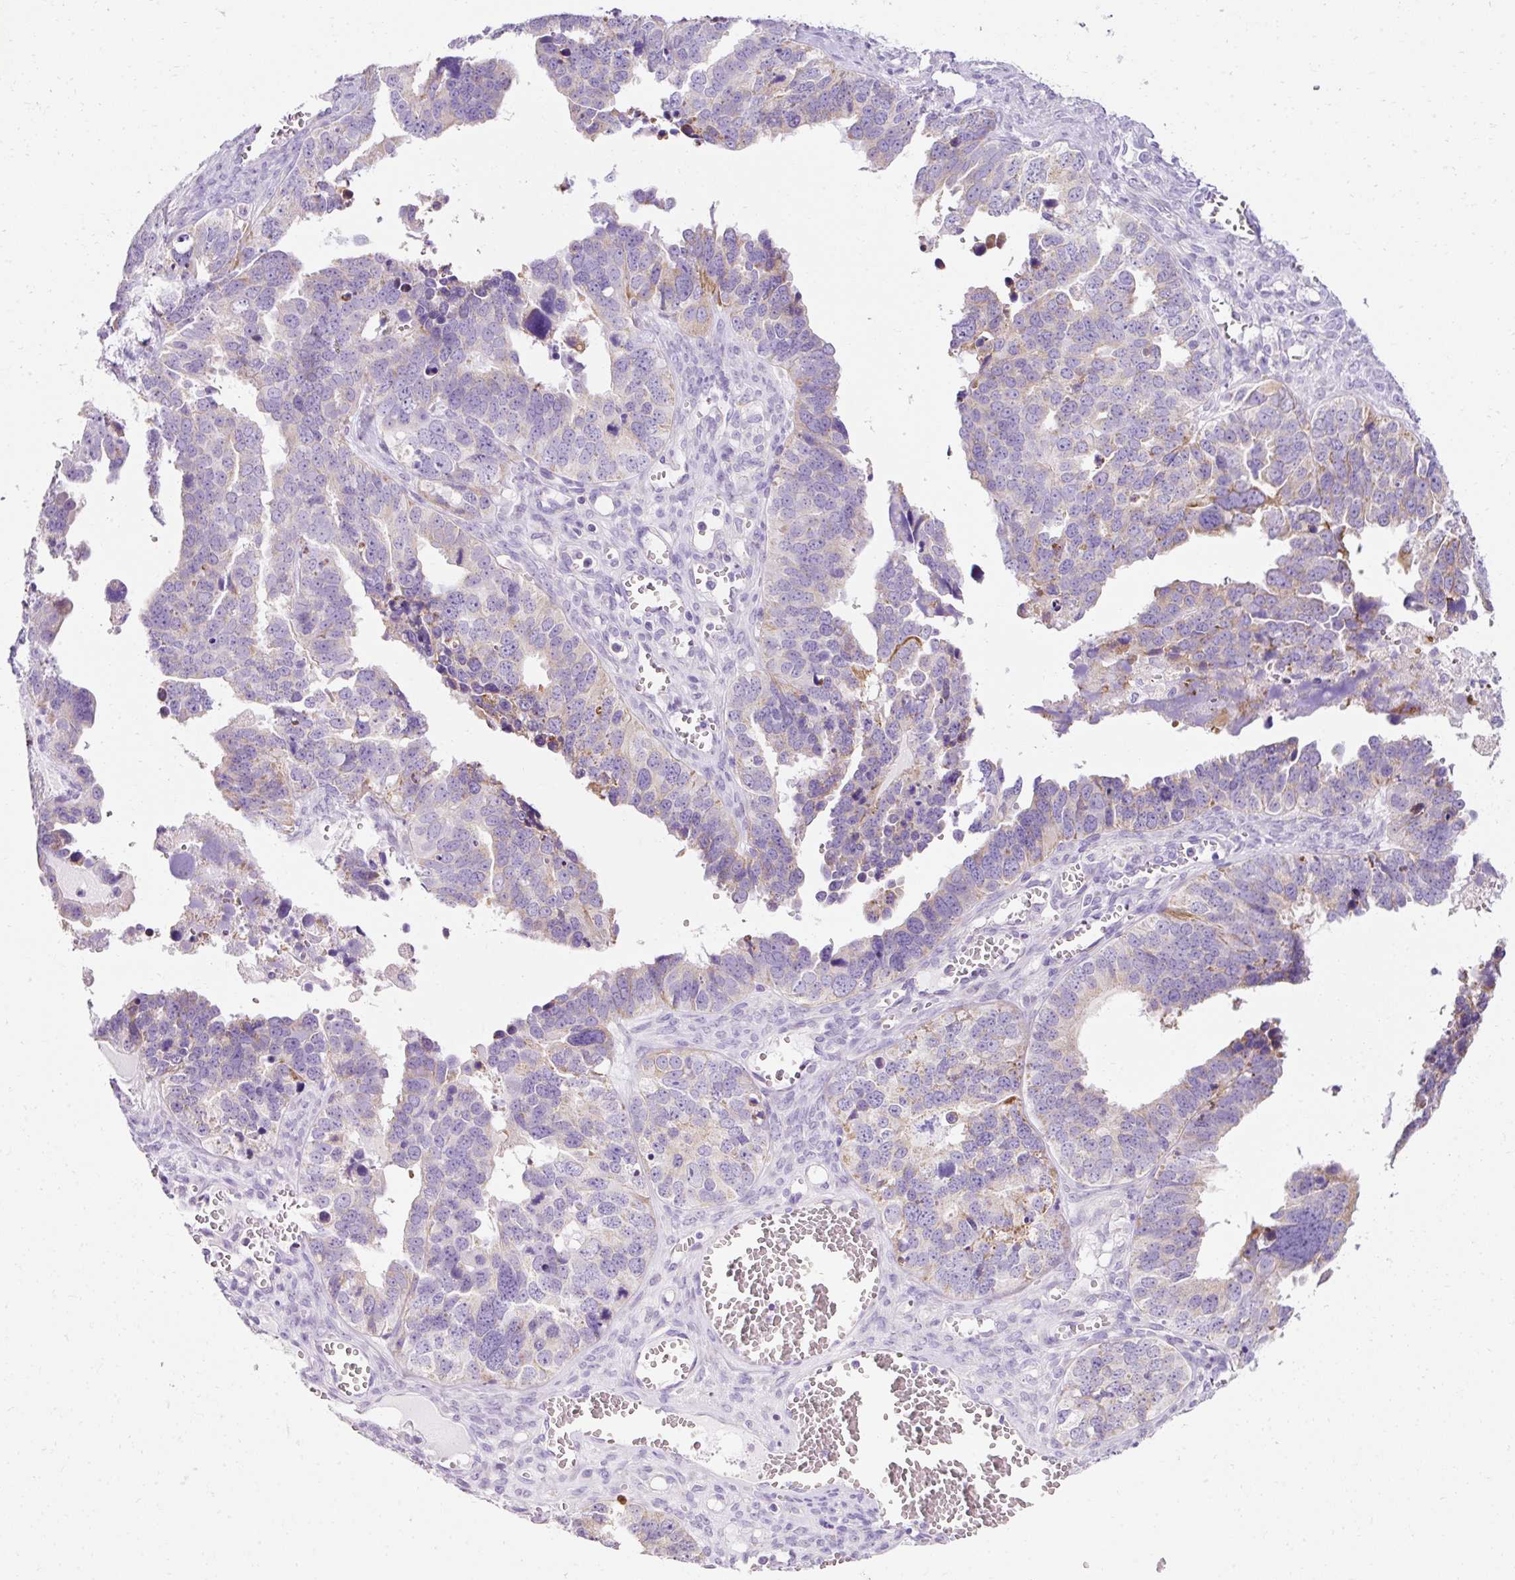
{"staining": {"intensity": "moderate", "quantity": "<25%", "location": "cytoplasmic/membranous"}, "tissue": "ovarian cancer", "cell_type": "Tumor cells", "image_type": "cancer", "snomed": [{"axis": "morphology", "description": "Cystadenocarcinoma, serous, NOS"}, {"axis": "topography", "description": "Ovary"}], "caption": "Immunohistochemistry of ovarian serous cystadenocarcinoma reveals low levels of moderate cytoplasmic/membranous positivity in about <25% of tumor cells. Using DAB (brown) and hematoxylin (blue) stains, captured at high magnification using brightfield microscopy.", "gene": "PLPP2", "patient": {"sex": "female", "age": 76}}